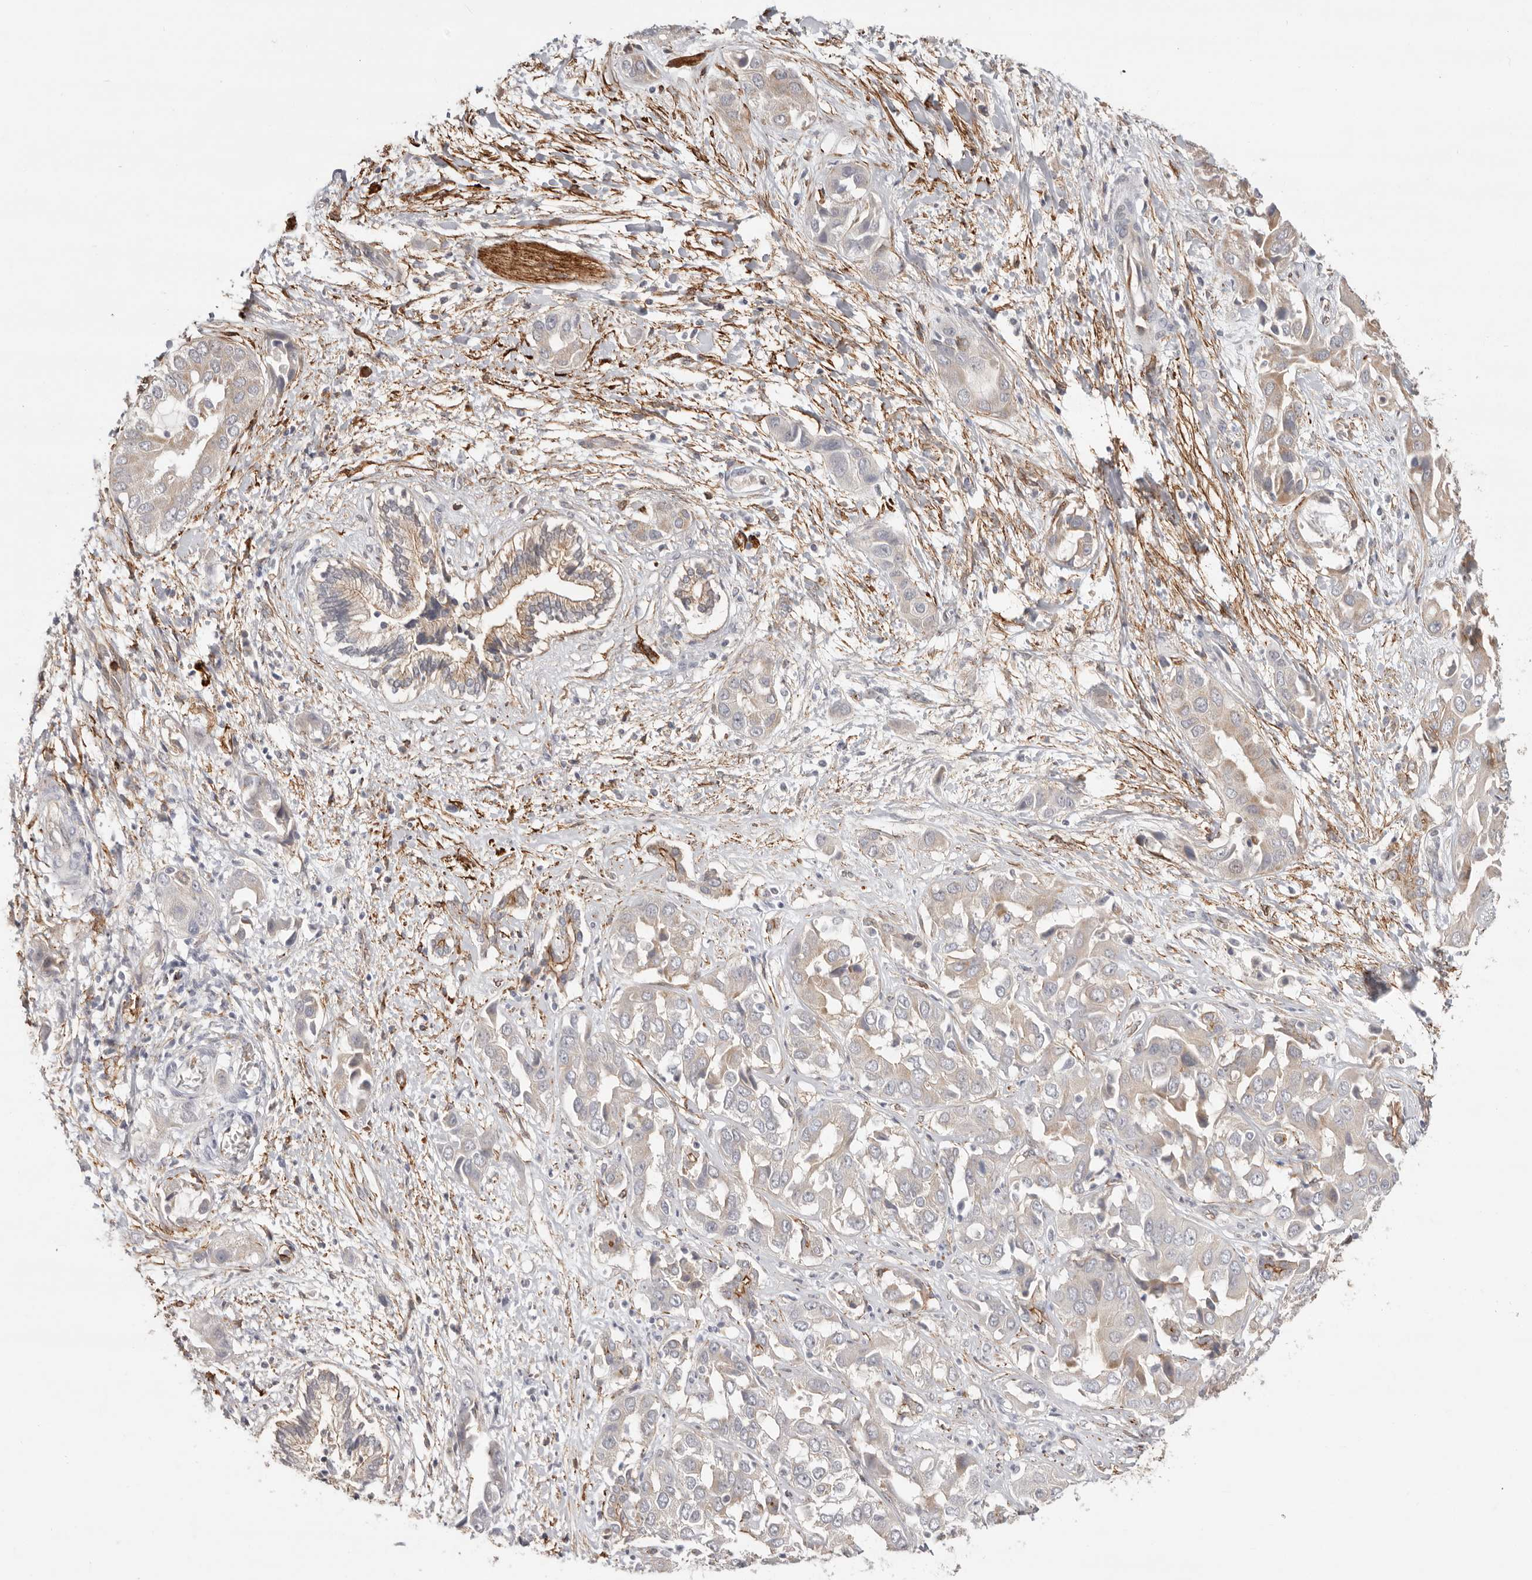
{"staining": {"intensity": "weak", "quantity": "<25%", "location": "cytoplasmic/membranous"}, "tissue": "liver cancer", "cell_type": "Tumor cells", "image_type": "cancer", "snomed": [{"axis": "morphology", "description": "Cholangiocarcinoma"}, {"axis": "topography", "description": "Liver"}], "caption": "Immunohistochemical staining of human liver cancer (cholangiocarcinoma) shows no significant expression in tumor cells. (DAB immunohistochemistry (IHC), high magnification).", "gene": "SZT2", "patient": {"sex": "female", "age": 52}}